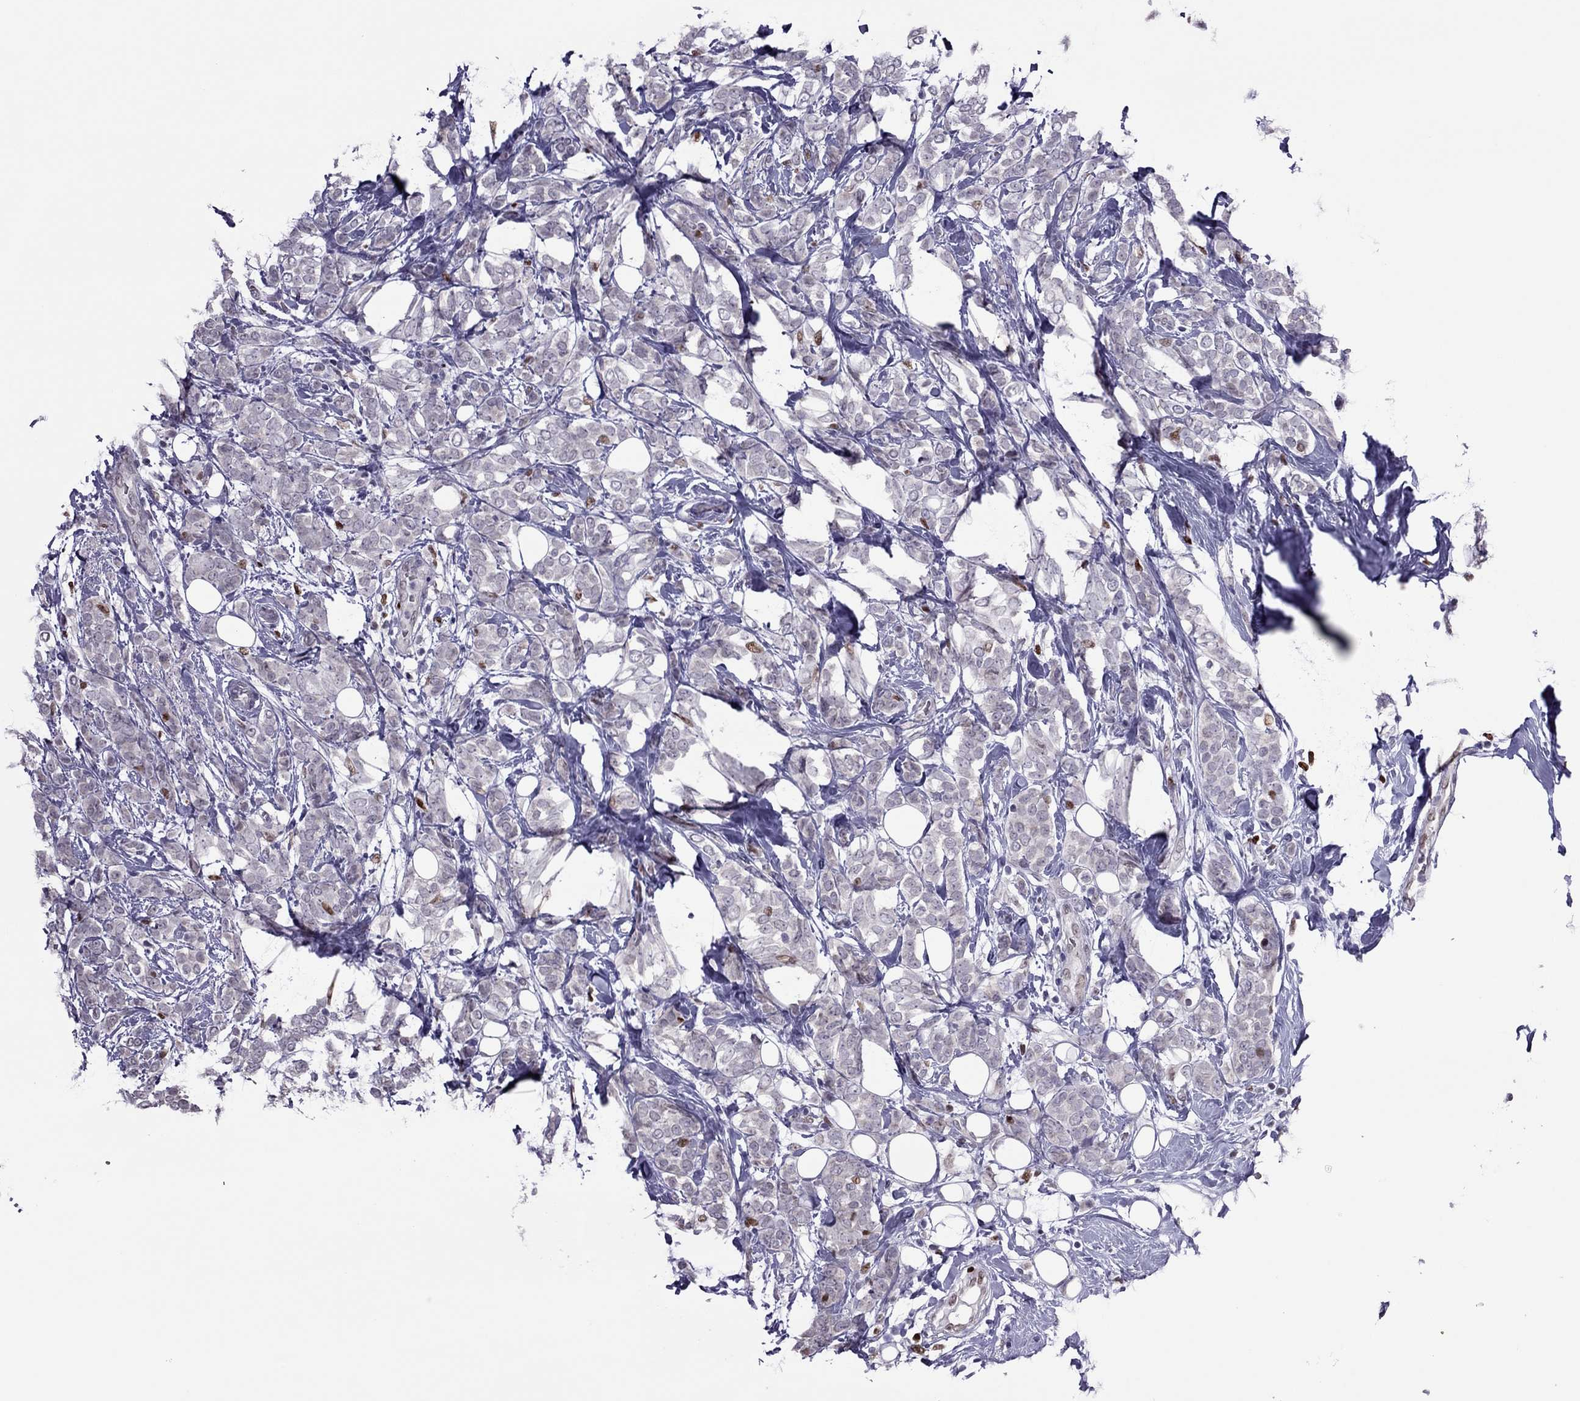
{"staining": {"intensity": "negative", "quantity": "none", "location": "none"}, "tissue": "breast cancer", "cell_type": "Tumor cells", "image_type": "cancer", "snomed": [{"axis": "morphology", "description": "Lobular carcinoma"}, {"axis": "topography", "description": "Breast"}], "caption": "Immunohistochemical staining of breast lobular carcinoma shows no significant staining in tumor cells. (DAB immunohistochemistry (IHC) visualized using brightfield microscopy, high magnification).", "gene": "SPINT3", "patient": {"sex": "female", "age": 49}}